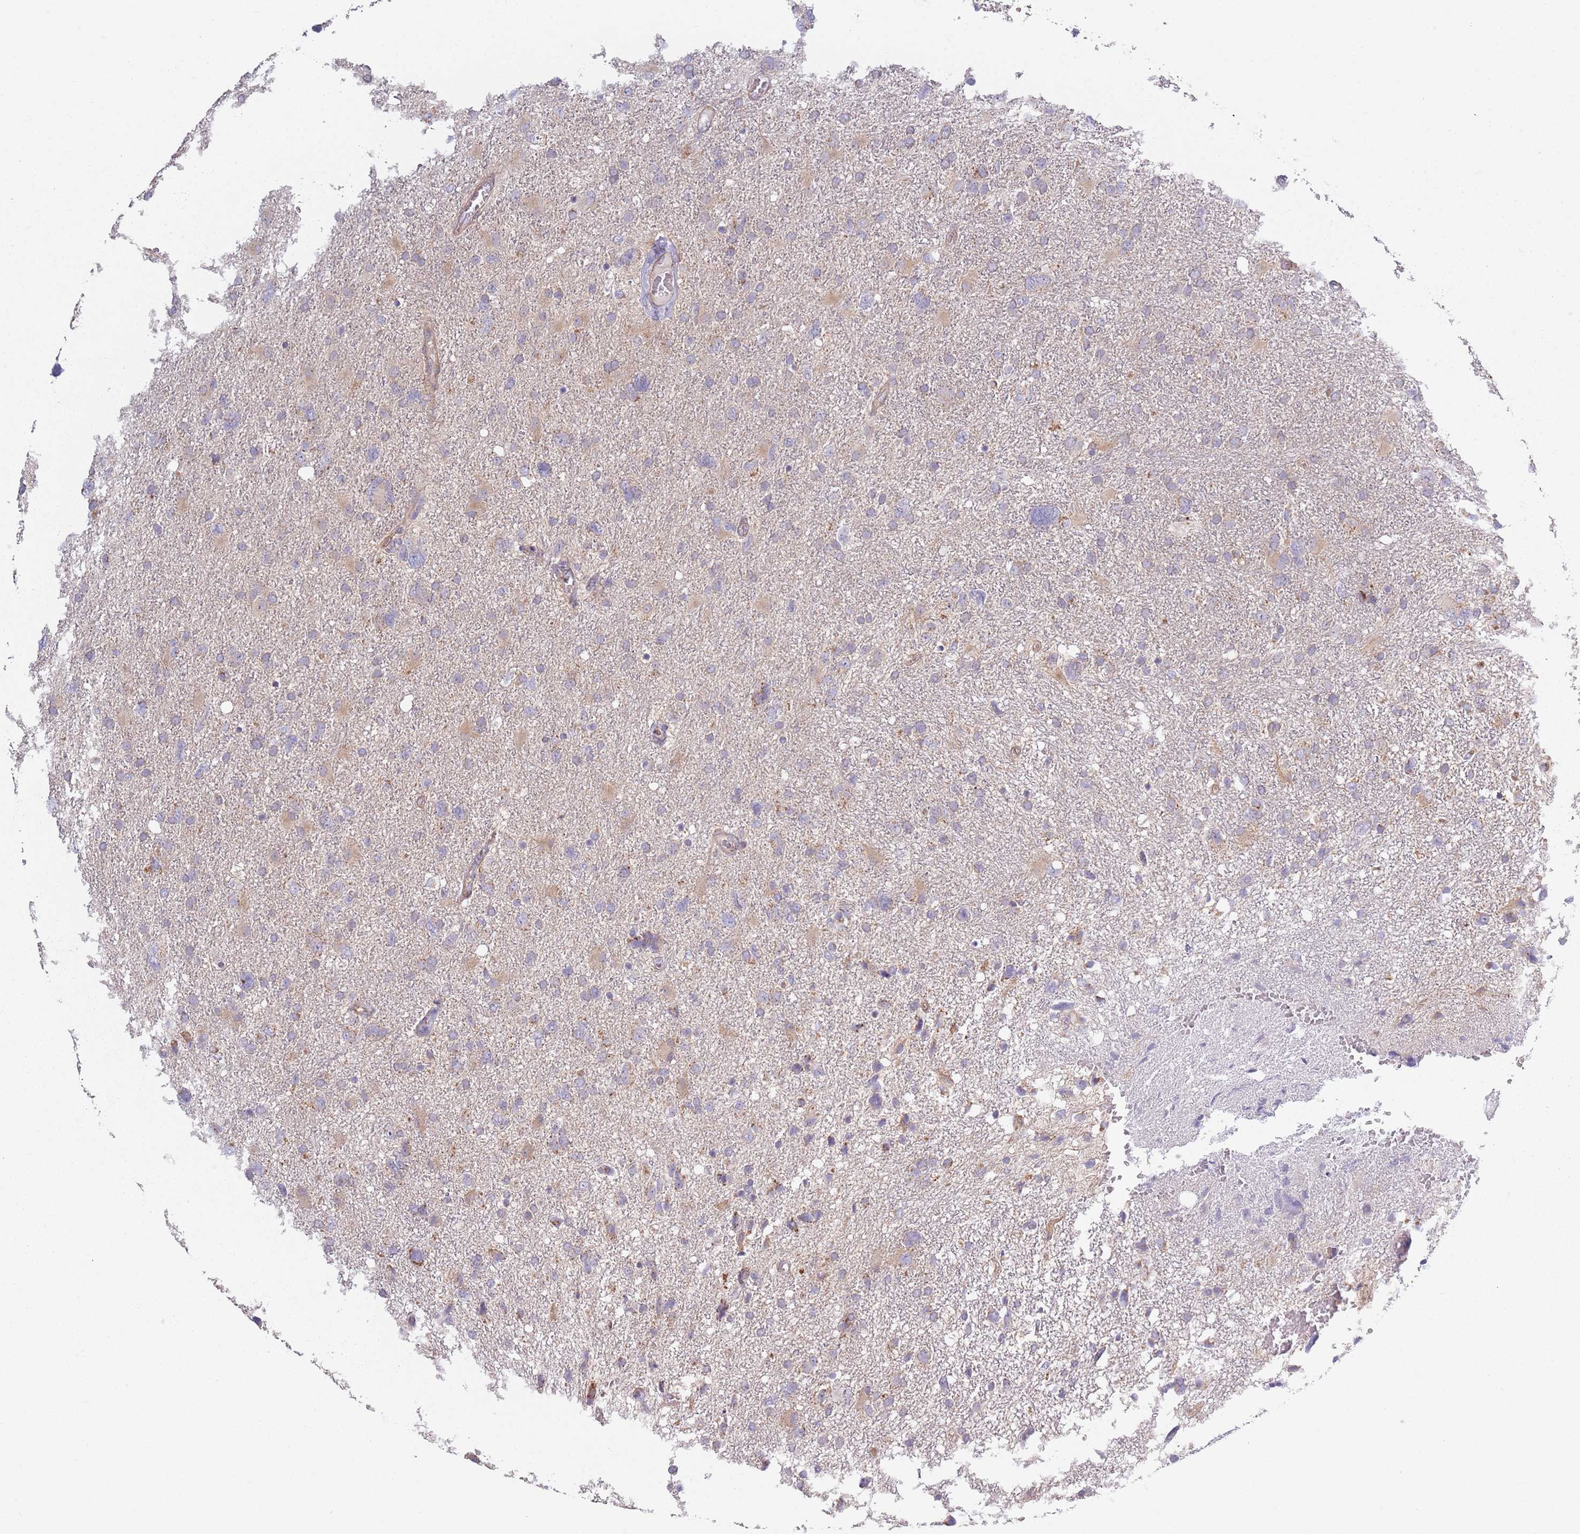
{"staining": {"intensity": "weak", "quantity": "25%-75%", "location": "cytoplasmic/membranous"}, "tissue": "glioma", "cell_type": "Tumor cells", "image_type": "cancer", "snomed": [{"axis": "morphology", "description": "Glioma, malignant, High grade"}, {"axis": "topography", "description": "Brain"}], "caption": "The immunohistochemical stain shows weak cytoplasmic/membranous staining in tumor cells of glioma tissue.", "gene": "COQ5", "patient": {"sex": "male", "age": 61}}